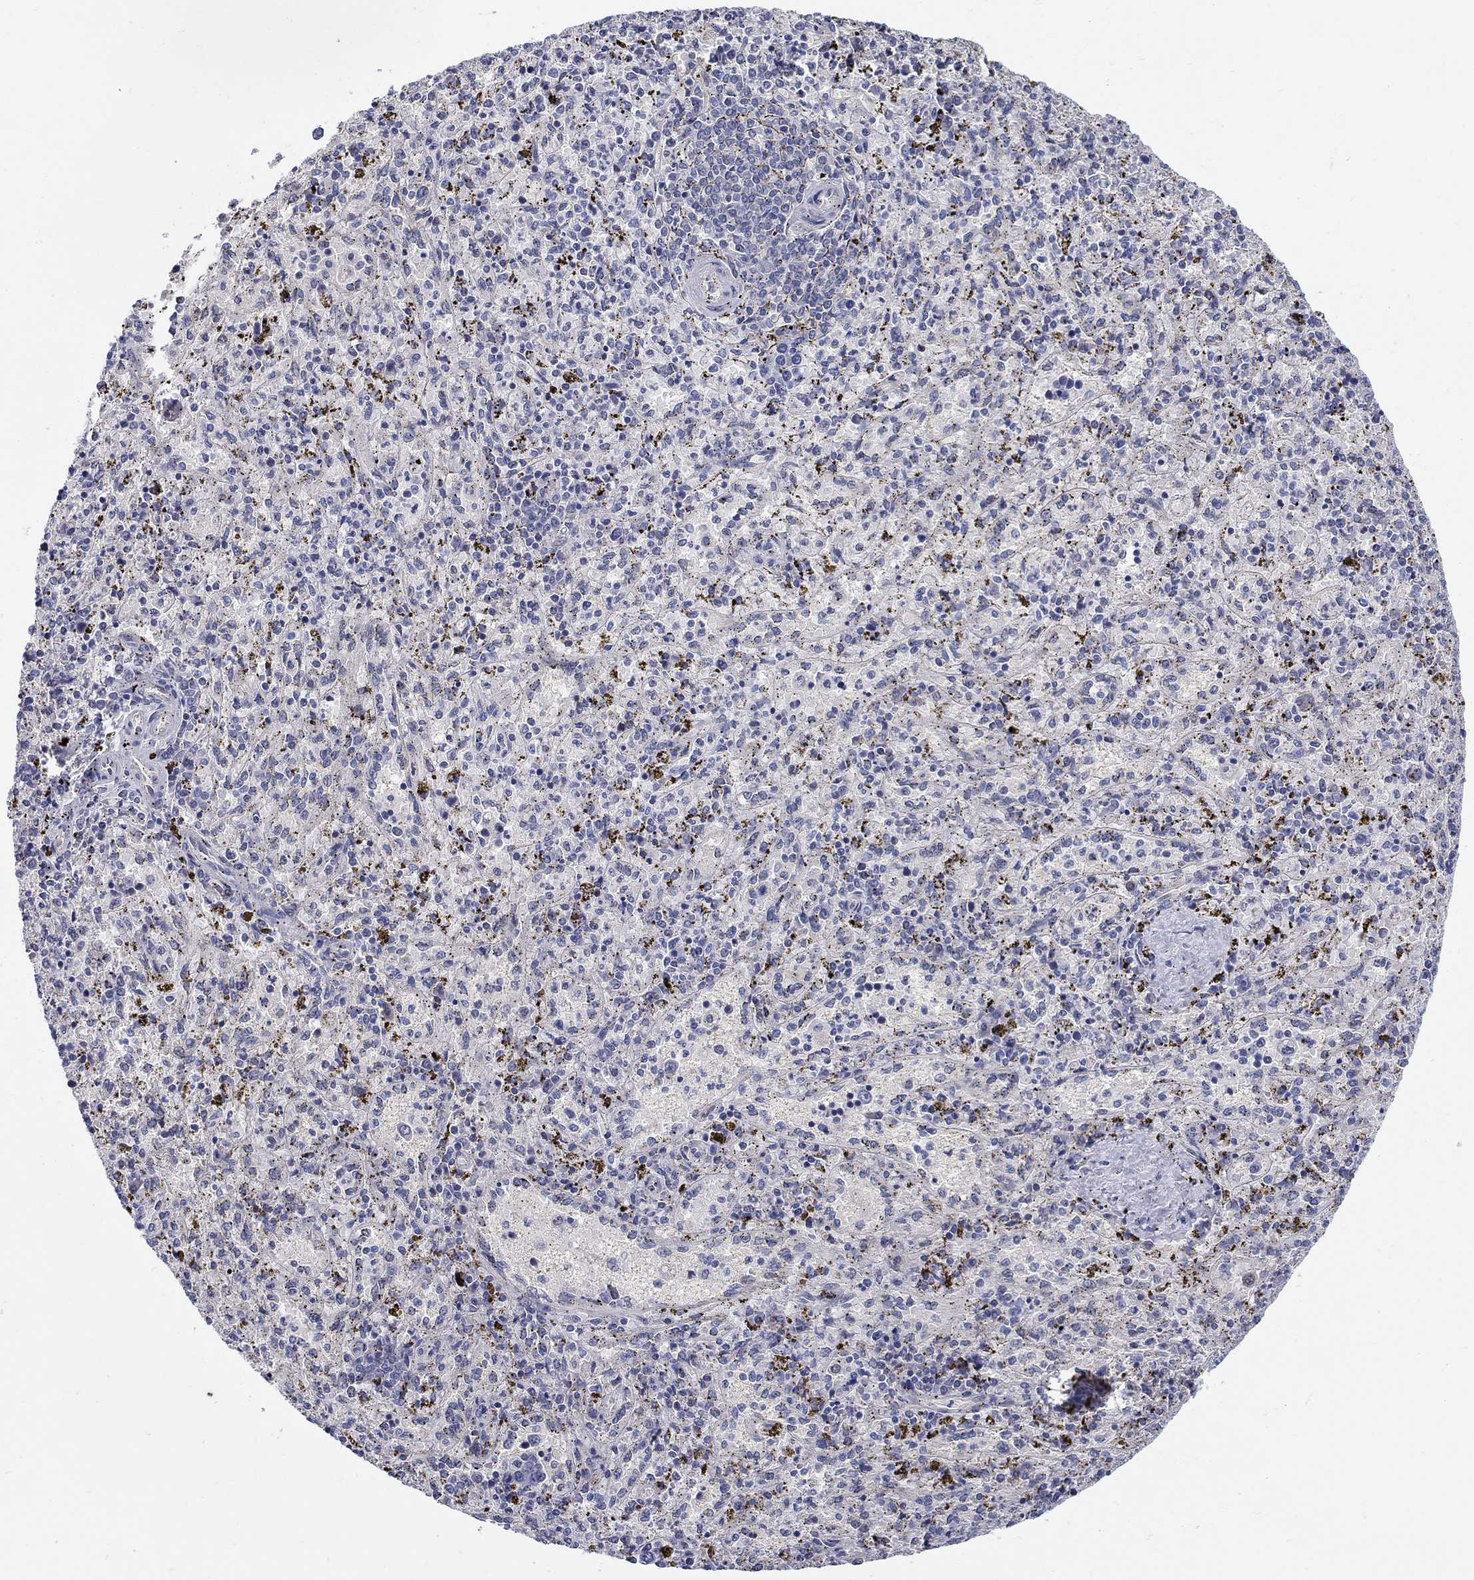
{"staining": {"intensity": "negative", "quantity": "none", "location": "none"}, "tissue": "spleen", "cell_type": "Cells in red pulp", "image_type": "normal", "snomed": [{"axis": "morphology", "description": "Normal tissue, NOS"}, {"axis": "topography", "description": "Spleen"}], "caption": "Immunohistochemistry (IHC) histopathology image of benign human spleen stained for a protein (brown), which reveals no expression in cells in red pulp.", "gene": "C16orf46", "patient": {"sex": "female", "age": 50}}